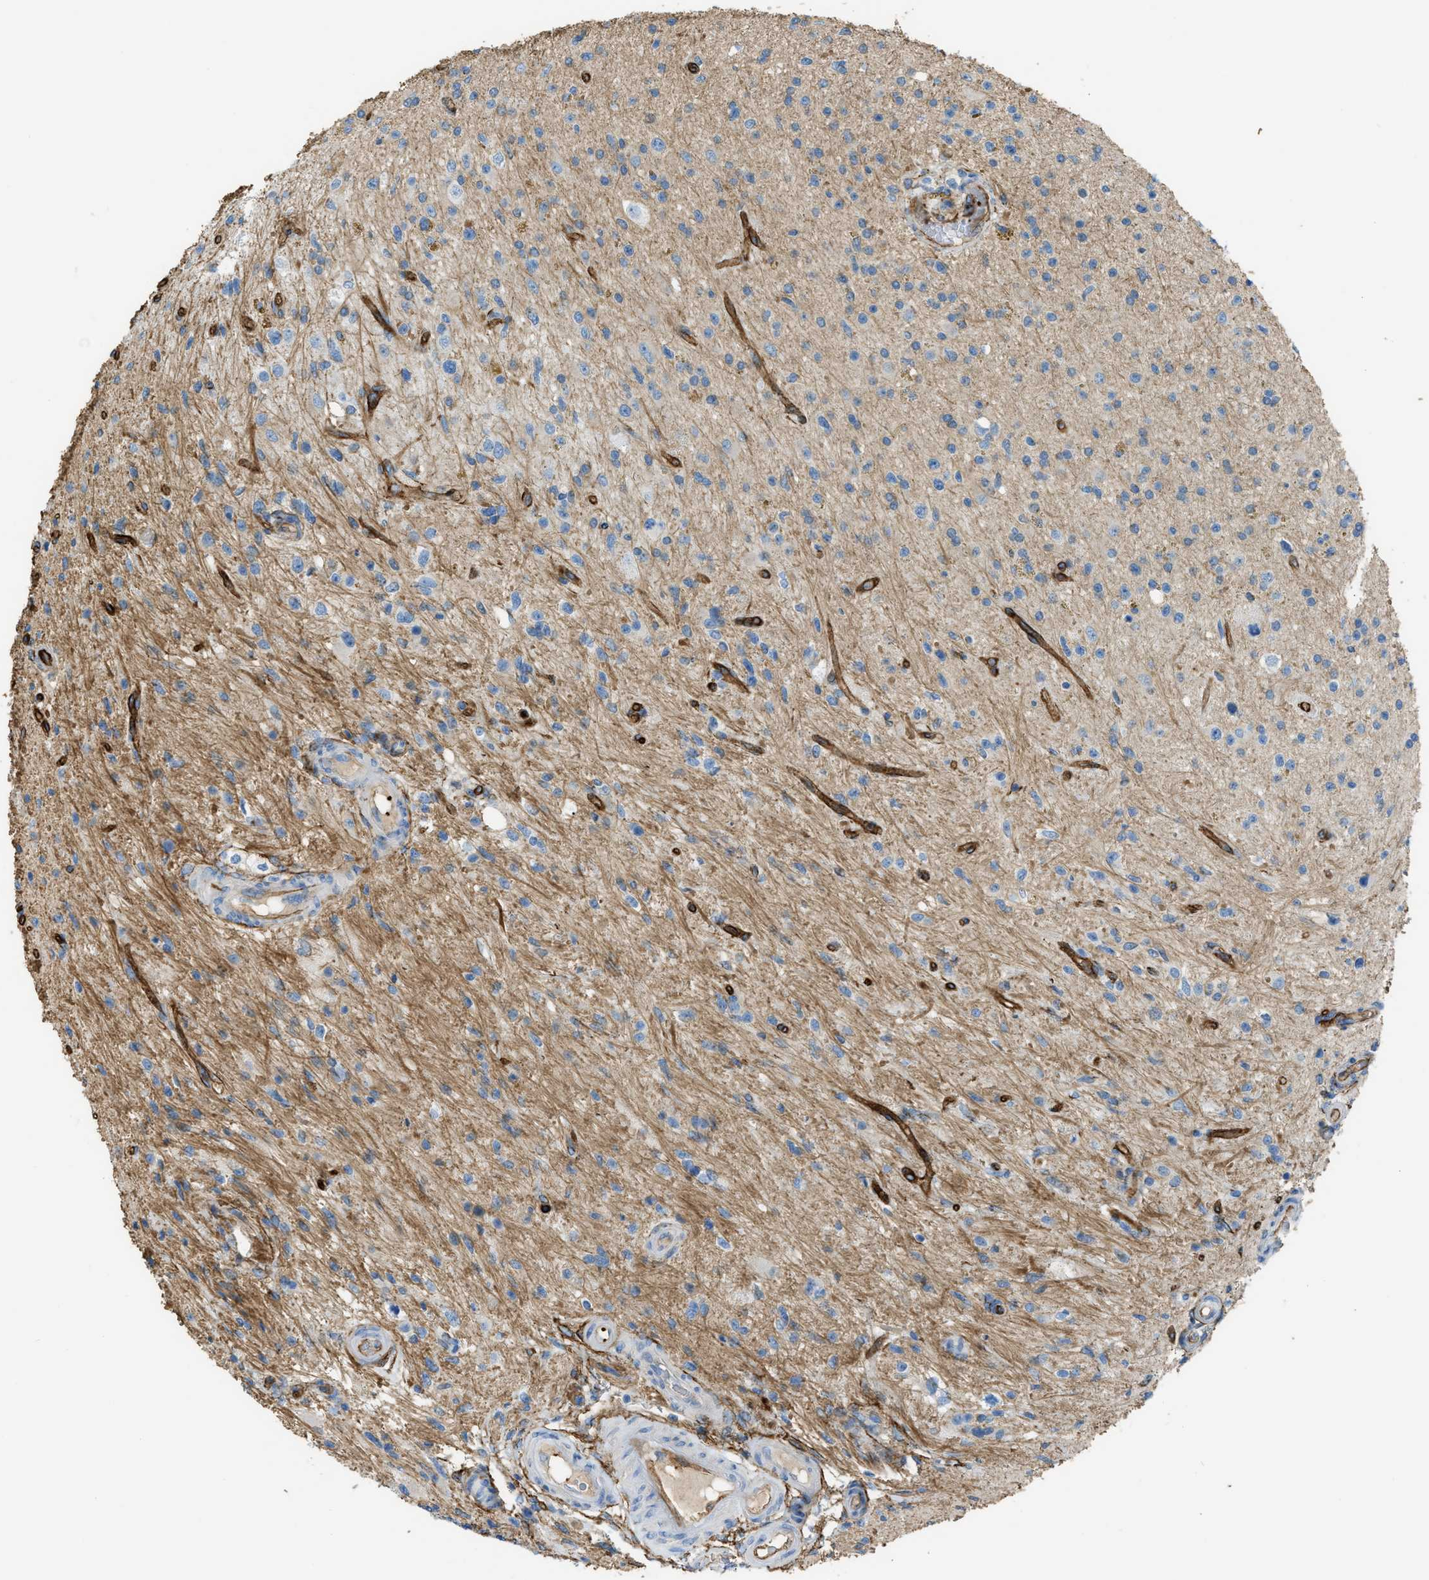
{"staining": {"intensity": "moderate", "quantity": "<25%", "location": "cytoplasmic/membranous"}, "tissue": "glioma", "cell_type": "Tumor cells", "image_type": "cancer", "snomed": [{"axis": "morphology", "description": "Glioma, malignant, High grade"}, {"axis": "topography", "description": "Brain"}], "caption": "IHC micrograph of human high-grade glioma (malignant) stained for a protein (brown), which demonstrates low levels of moderate cytoplasmic/membranous expression in approximately <25% of tumor cells.", "gene": "SLC22A15", "patient": {"sex": "male", "age": 33}}